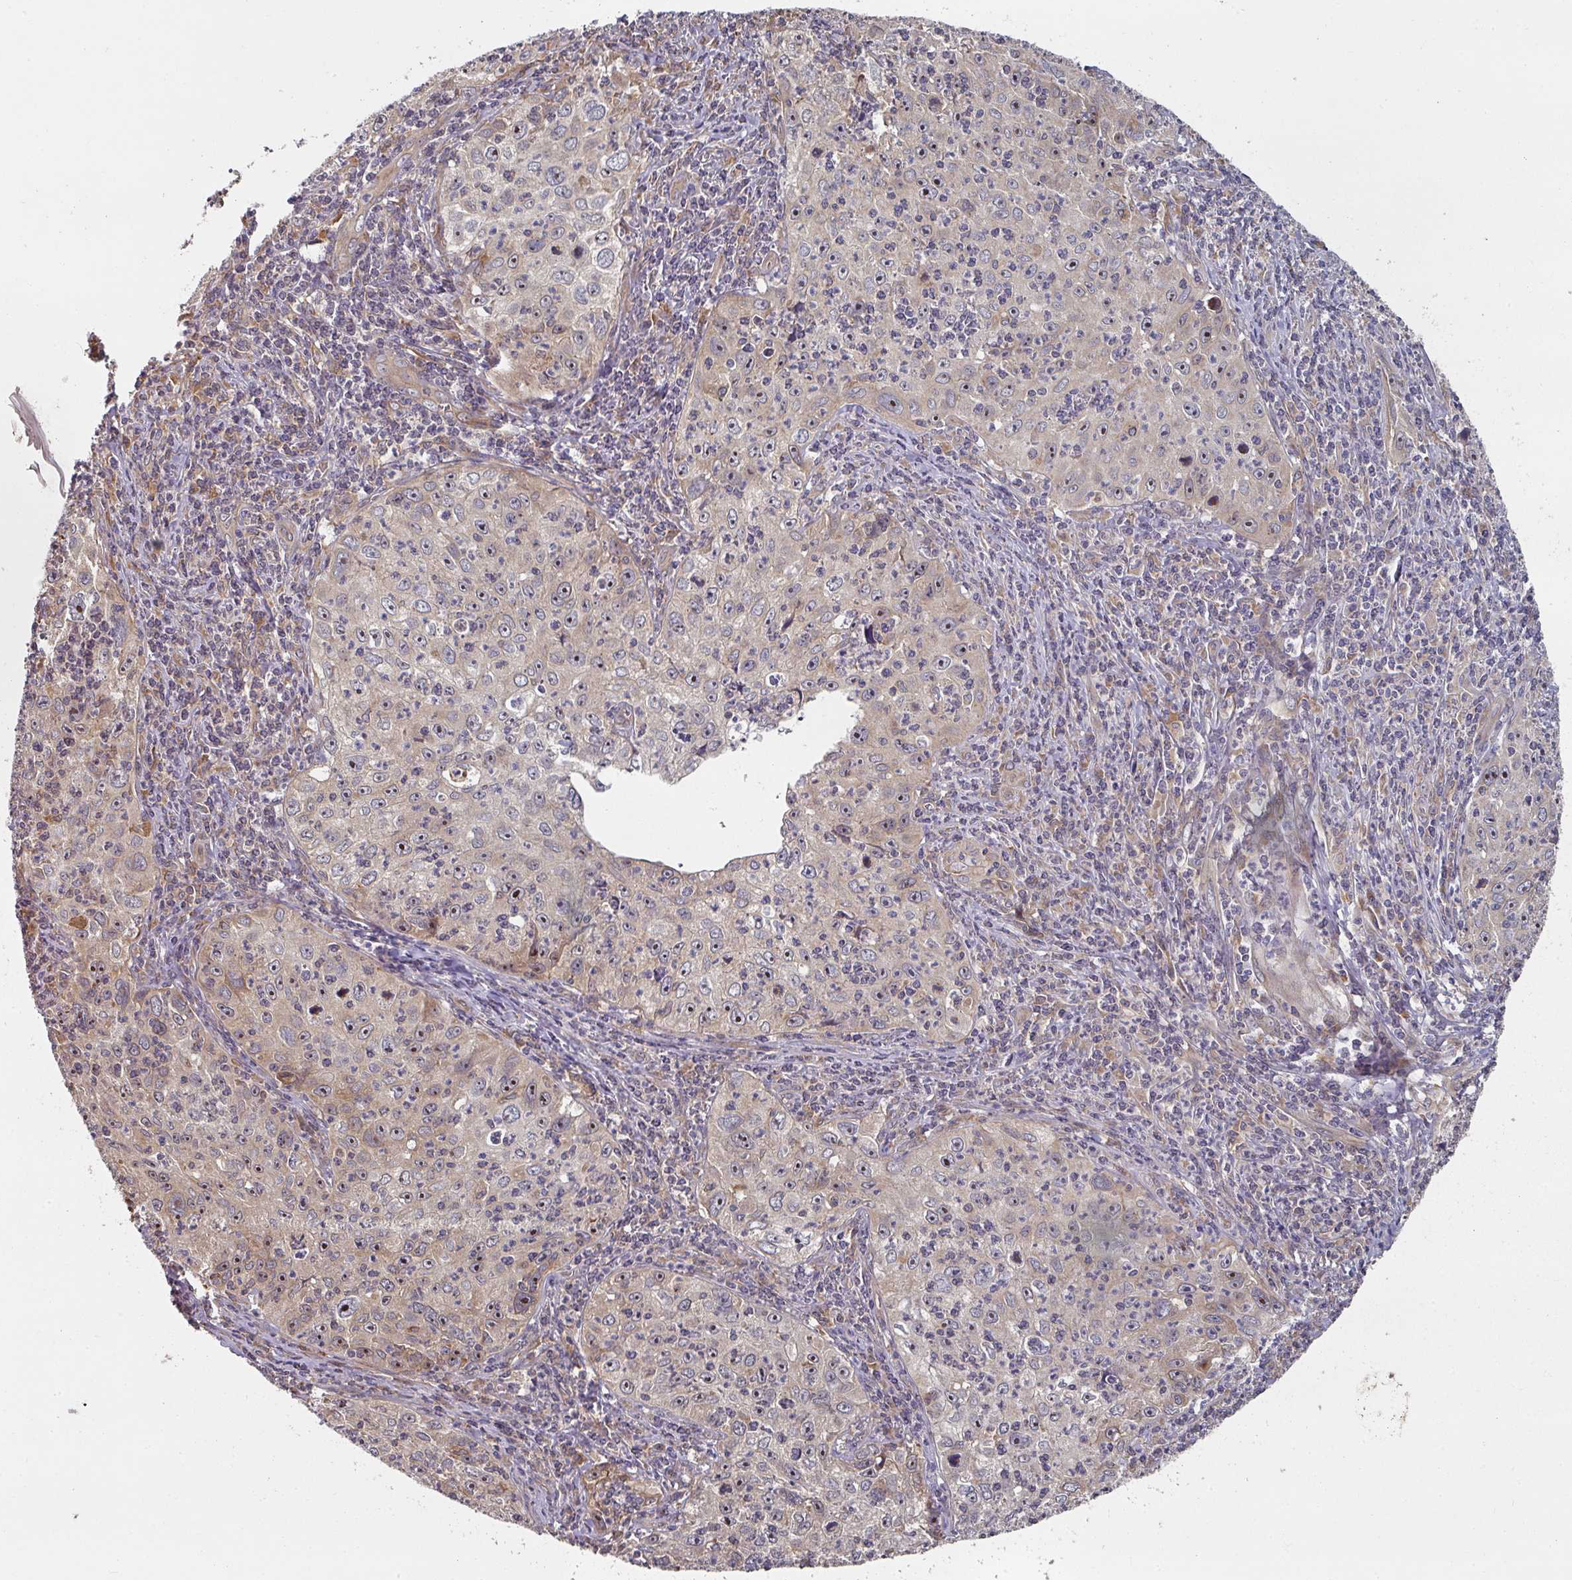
{"staining": {"intensity": "moderate", "quantity": "25%-75%", "location": "cytoplasmic/membranous"}, "tissue": "cervical cancer", "cell_type": "Tumor cells", "image_type": "cancer", "snomed": [{"axis": "morphology", "description": "Squamous cell carcinoma, NOS"}, {"axis": "topography", "description": "Cervix"}], "caption": "Protein expression analysis of cervical squamous cell carcinoma displays moderate cytoplasmic/membranous expression in approximately 25%-75% of tumor cells.", "gene": "CEP95", "patient": {"sex": "female", "age": 30}}